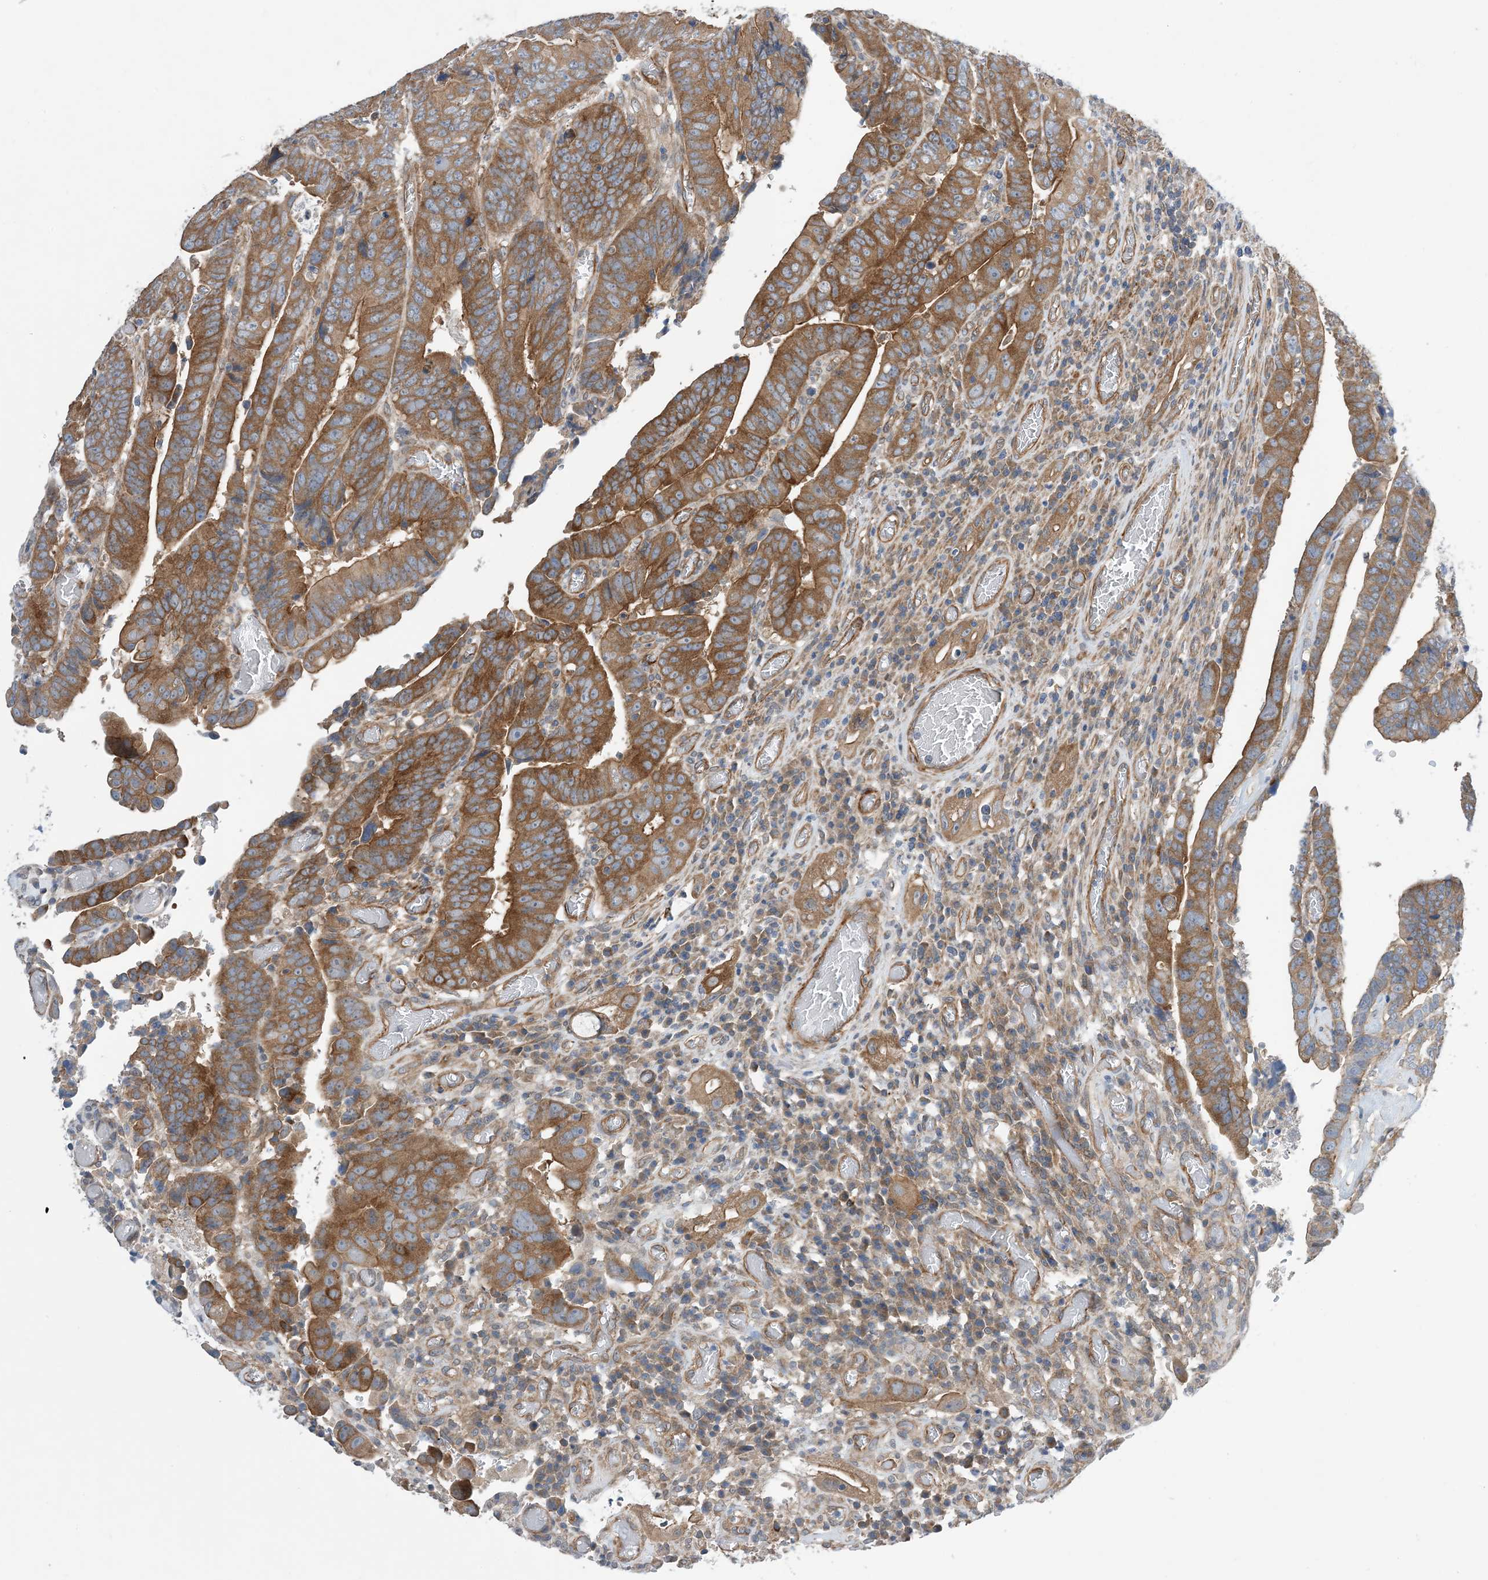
{"staining": {"intensity": "moderate", "quantity": ">75%", "location": "cytoplasmic/membranous"}, "tissue": "colorectal cancer", "cell_type": "Tumor cells", "image_type": "cancer", "snomed": [{"axis": "morphology", "description": "Normal tissue, NOS"}, {"axis": "morphology", "description": "Adenocarcinoma, NOS"}, {"axis": "topography", "description": "Rectum"}], "caption": "Protein expression analysis of human colorectal cancer reveals moderate cytoplasmic/membranous staining in about >75% of tumor cells. (Brightfield microscopy of DAB IHC at high magnification).", "gene": "EHBP1", "patient": {"sex": "female", "age": 65}}